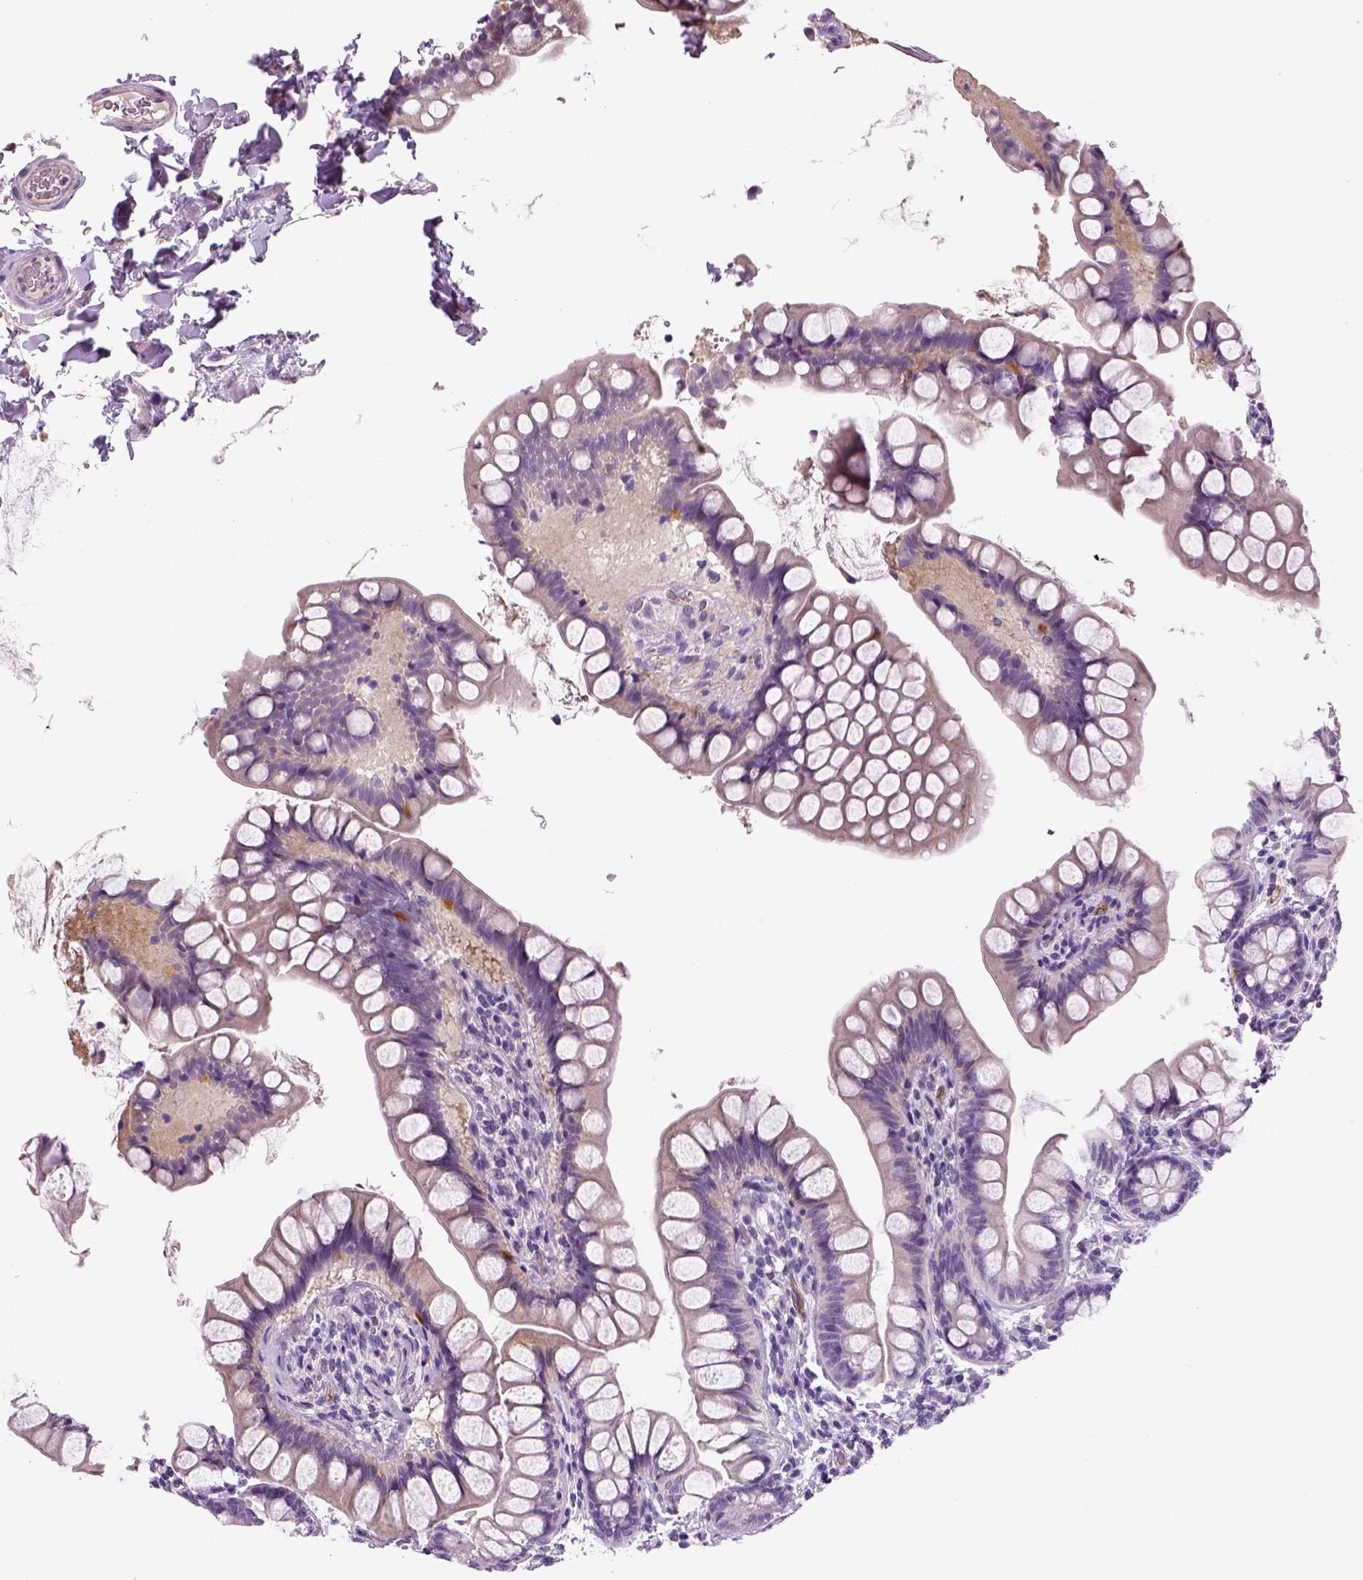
{"staining": {"intensity": "moderate", "quantity": "<25%", "location": "cytoplasmic/membranous"}, "tissue": "small intestine", "cell_type": "Glandular cells", "image_type": "normal", "snomed": [{"axis": "morphology", "description": "Normal tissue, NOS"}, {"axis": "topography", "description": "Small intestine"}], "caption": "Protein expression analysis of unremarkable small intestine shows moderate cytoplasmic/membranous staining in about <25% of glandular cells.", "gene": "ENSG00000250349", "patient": {"sex": "male", "age": 70}}